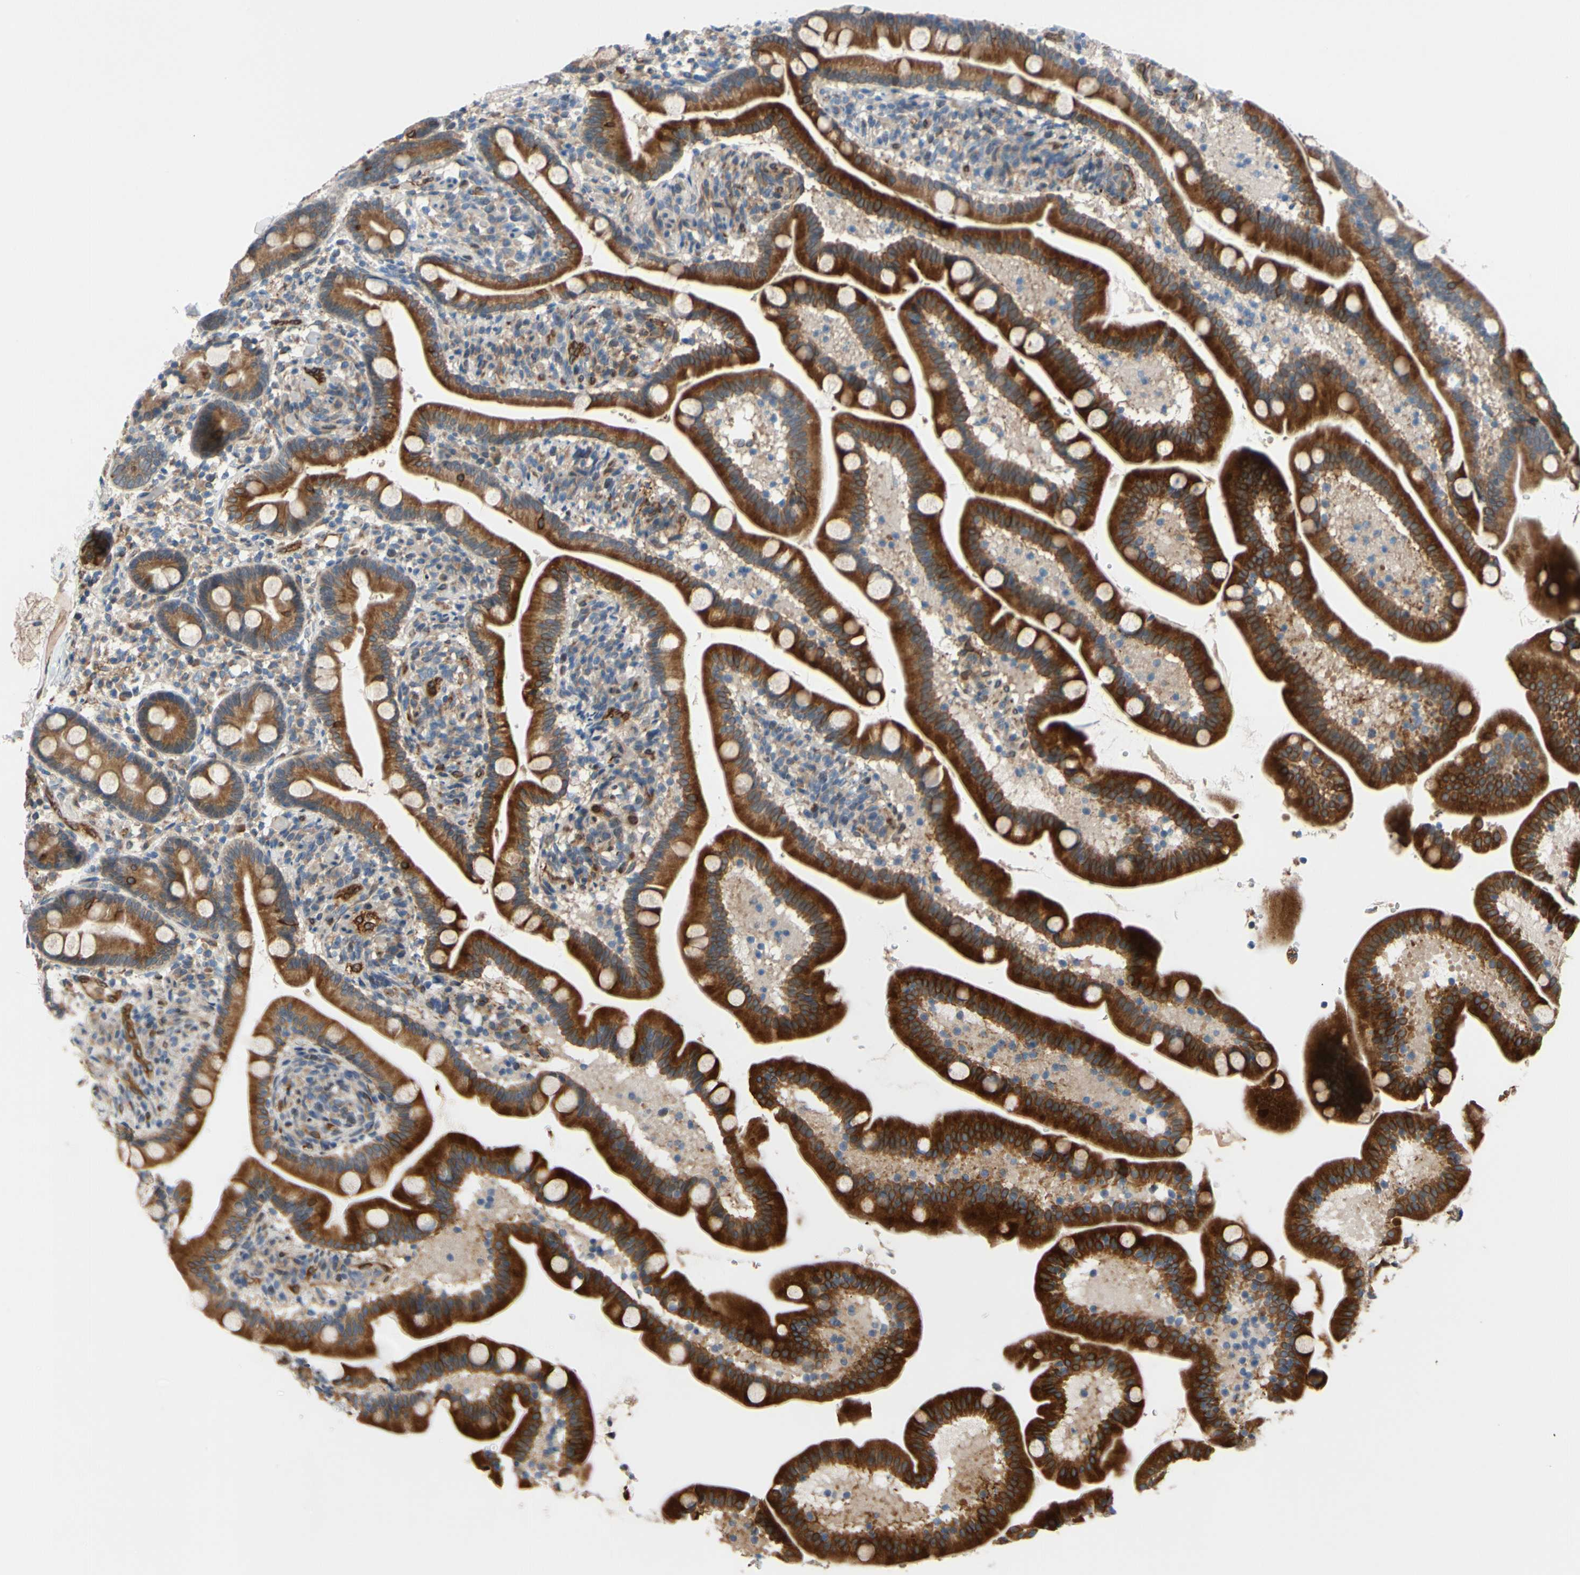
{"staining": {"intensity": "strong", "quantity": ">75%", "location": "cytoplasmic/membranous"}, "tissue": "duodenum", "cell_type": "Glandular cells", "image_type": "normal", "snomed": [{"axis": "morphology", "description": "Normal tissue, NOS"}, {"axis": "topography", "description": "Duodenum"}], "caption": "Immunohistochemistry of normal human duodenum shows high levels of strong cytoplasmic/membranous expression in about >75% of glandular cells. (DAB IHC with brightfield microscopy, high magnification).", "gene": "PRXL2A", "patient": {"sex": "male", "age": 54}}